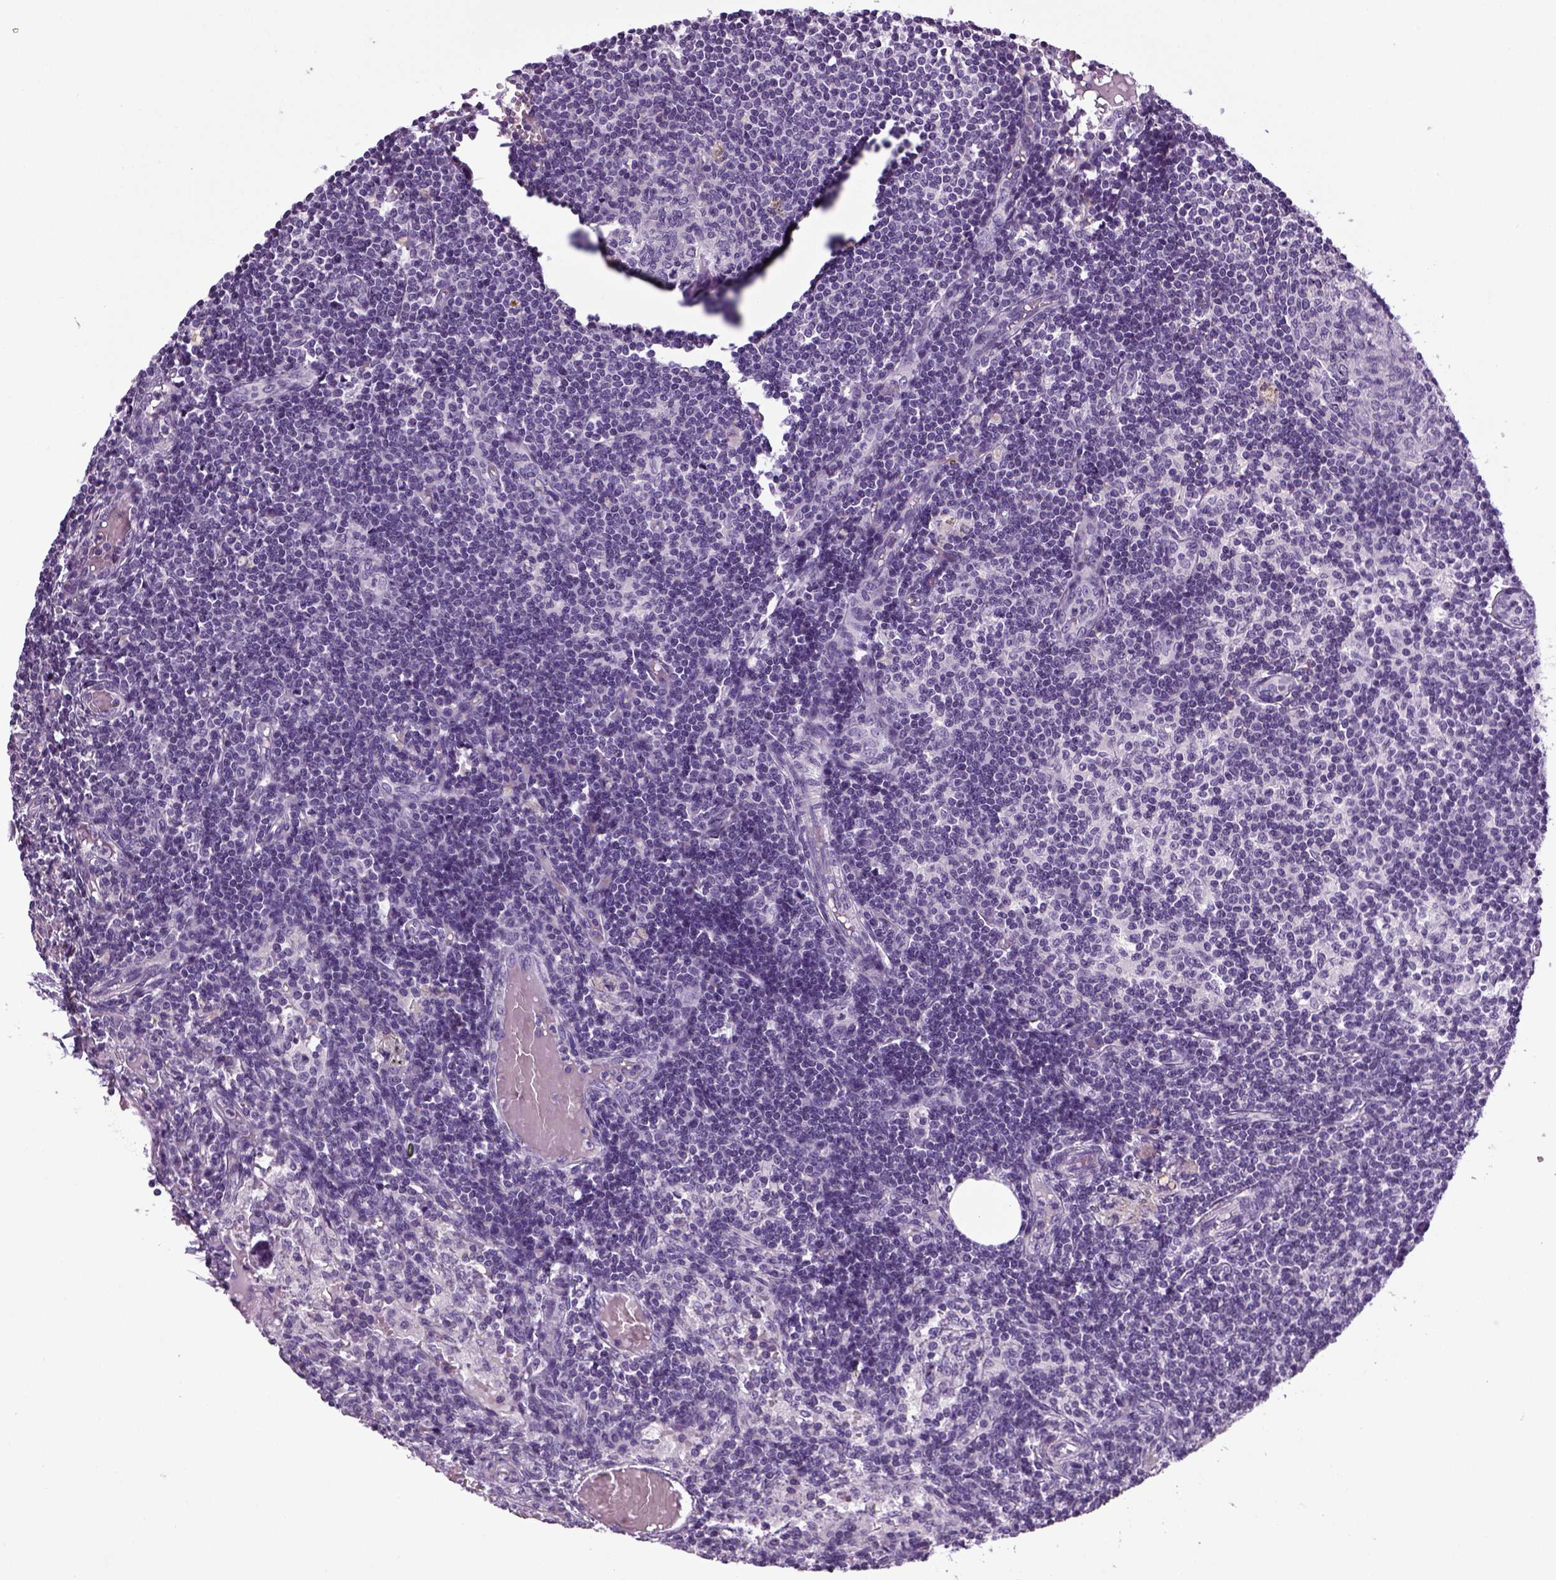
{"staining": {"intensity": "negative", "quantity": "none", "location": "none"}, "tissue": "lymph node", "cell_type": "Germinal center cells", "image_type": "normal", "snomed": [{"axis": "morphology", "description": "Normal tissue, NOS"}, {"axis": "topography", "description": "Lymph node"}], "caption": "The micrograph reveals no significant staining in germinal center cells of lymph node. (DAB IHC with hematoxylin counter stain).", "gene": "HMCN2", "patient": {"sex": "female", "age": 69}}